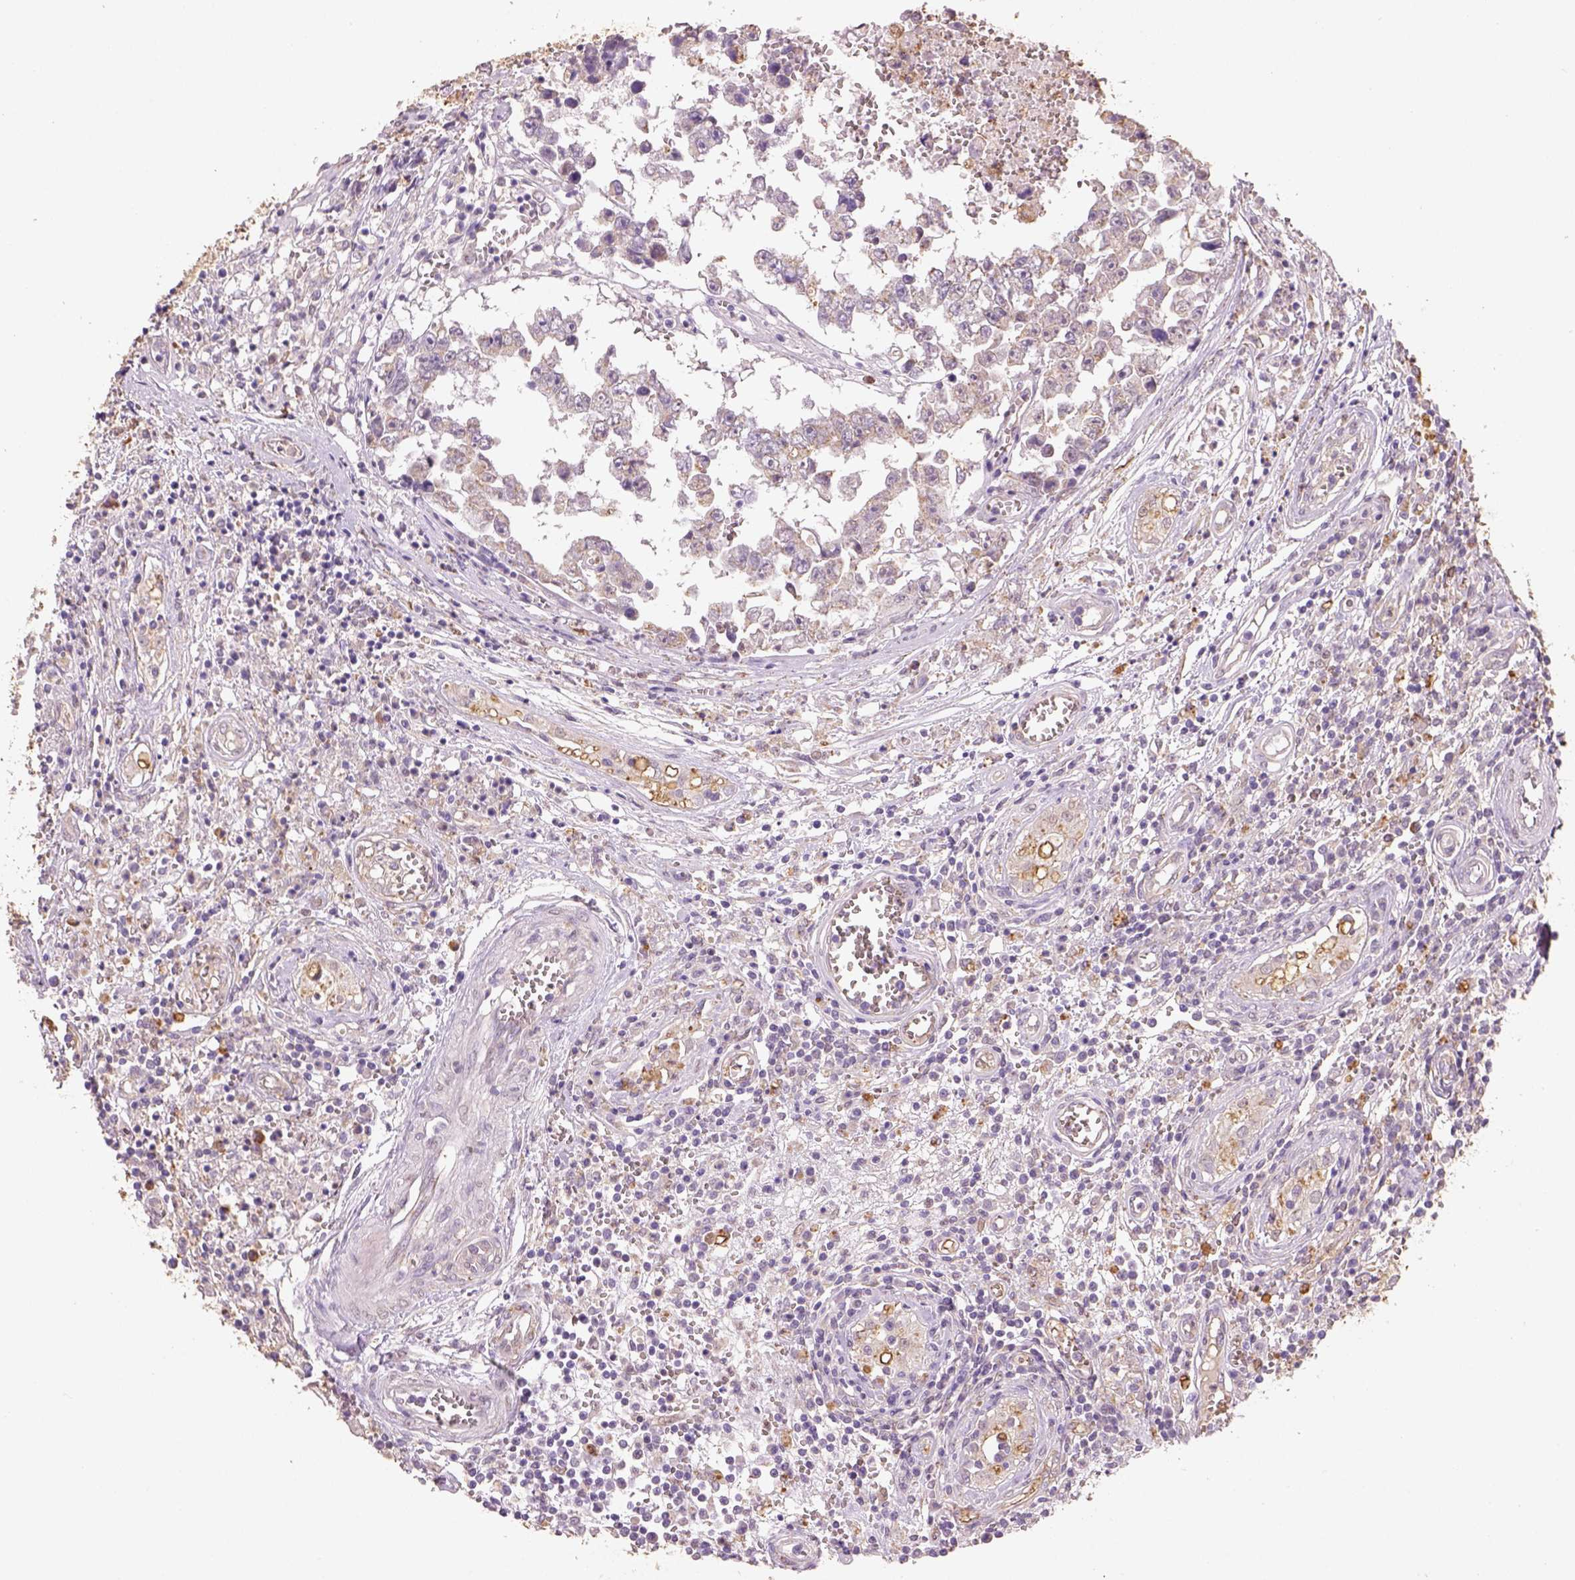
{"staining": {"intensity": "weak", "quantity": "<25%", "location": "cytoplasmic/membranous"}, "tissue": "testis cancer", "cell_type": "Tumor cells", "image_type": "cancer", "snomed": [{"axis": "morphology", "description": "Carcinoma, Embryonal, NOS"}, {"axis": "topography", "description": "Testis"}], "caption": "IHC photomicrograph of neoplastic tissue: testis embryonal carcinoma stained with DAB demonstrates no significant protein expression in tumor cells.", "gene": "AP2B1", "patient": {"sex": "male", "age": 36}}